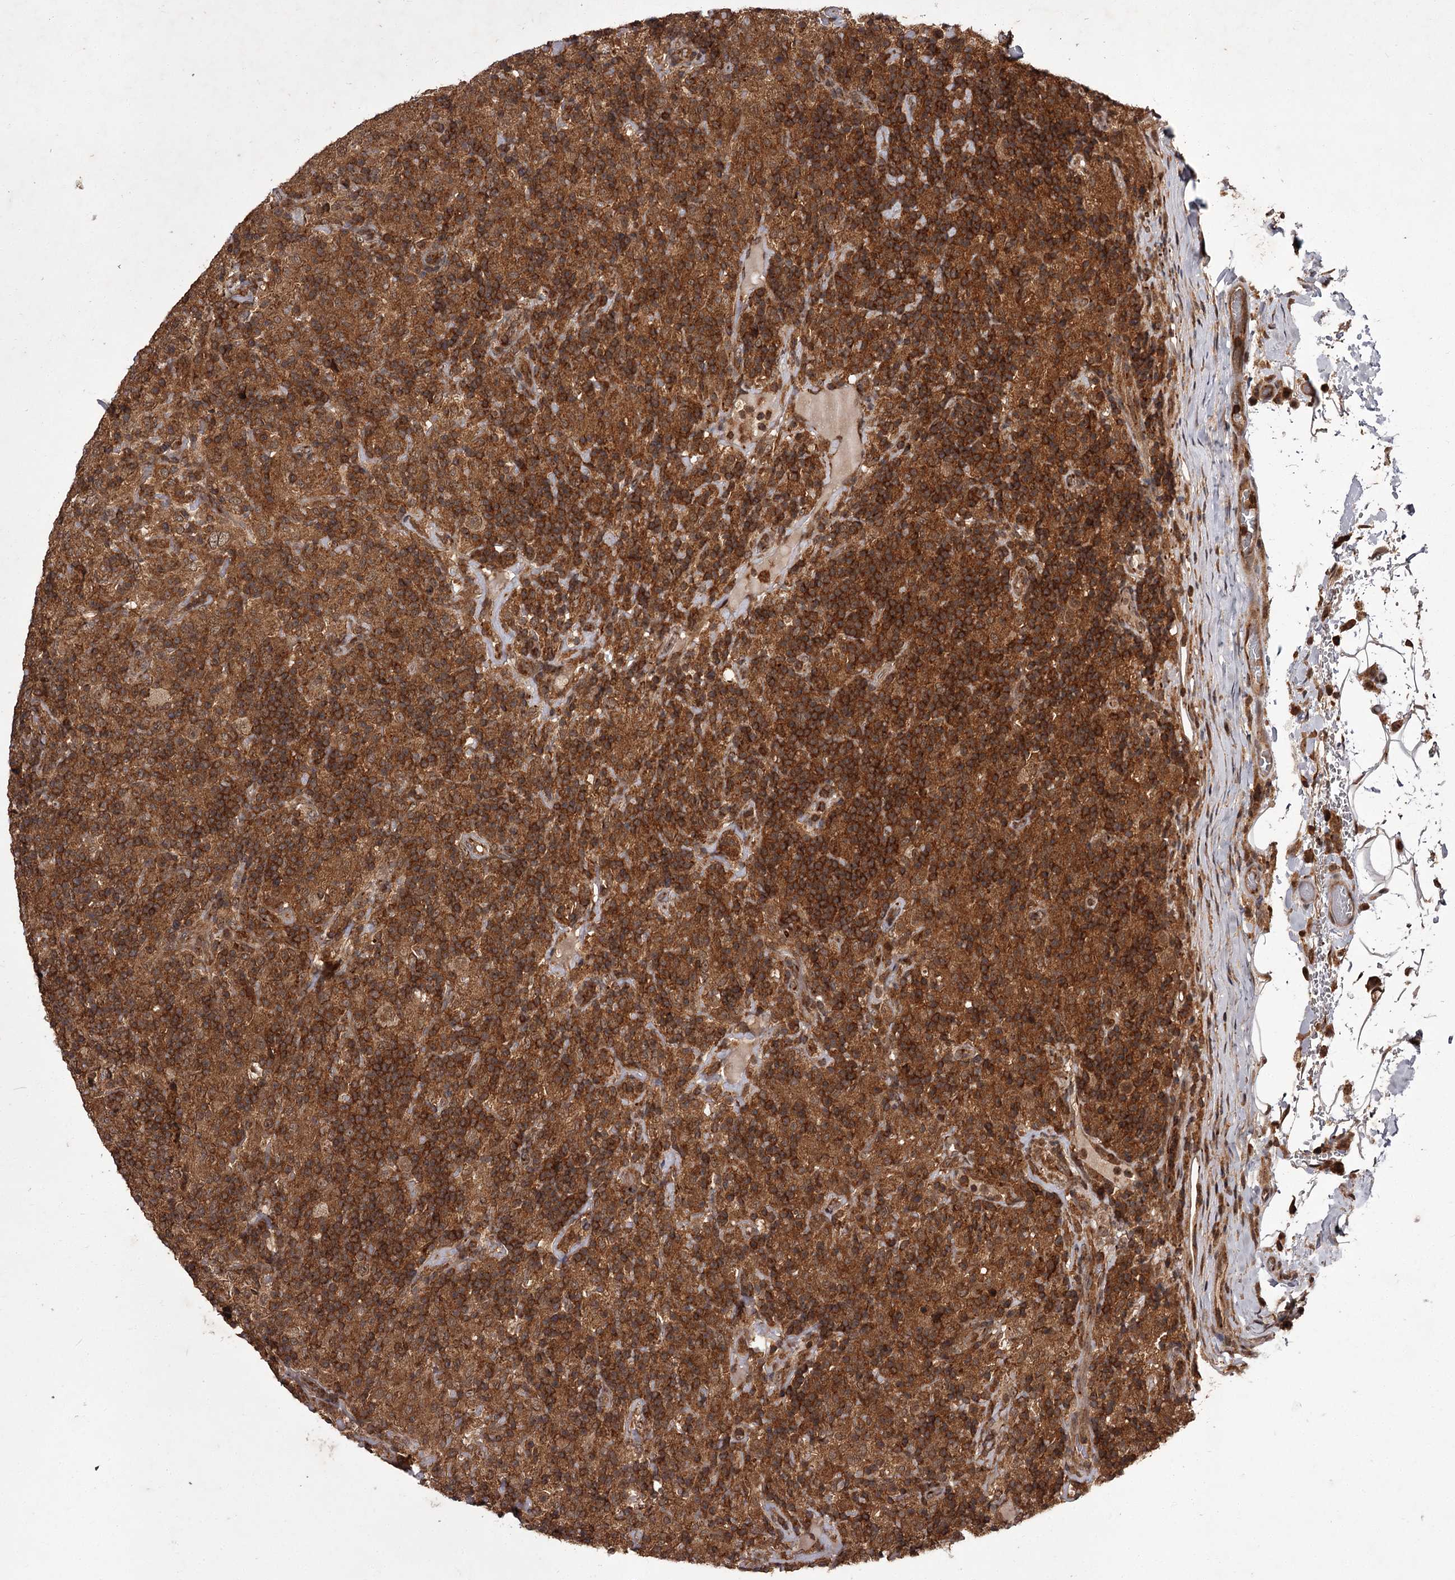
{"staining": {"intensity": "moderate", "quantity": ">75%", "location": "cytoplasmic/membranous,nuclear"}, "tissue": "lymphoma", "cell_type": "Tumor cells", "image_type": "cancer", "snomed": [{"axis": "morphology", "description": "Hodgkin's disease, NOS"}, {"axis": "topography", "description": "Lymph node"}], "caption": "The immunohistochemical stain labels moderate cytoplasmic/membranous and nuclear positivity in tumor cells of lymphoma tissue. Using DAB (3,3'-diaminobenzidine) (brown) and hematoxylin (blue) stains, captured at high magnification using brightfield microscopy.", "gene": "TBC1D23", "patient": {"sex": "male", "age": 70}}